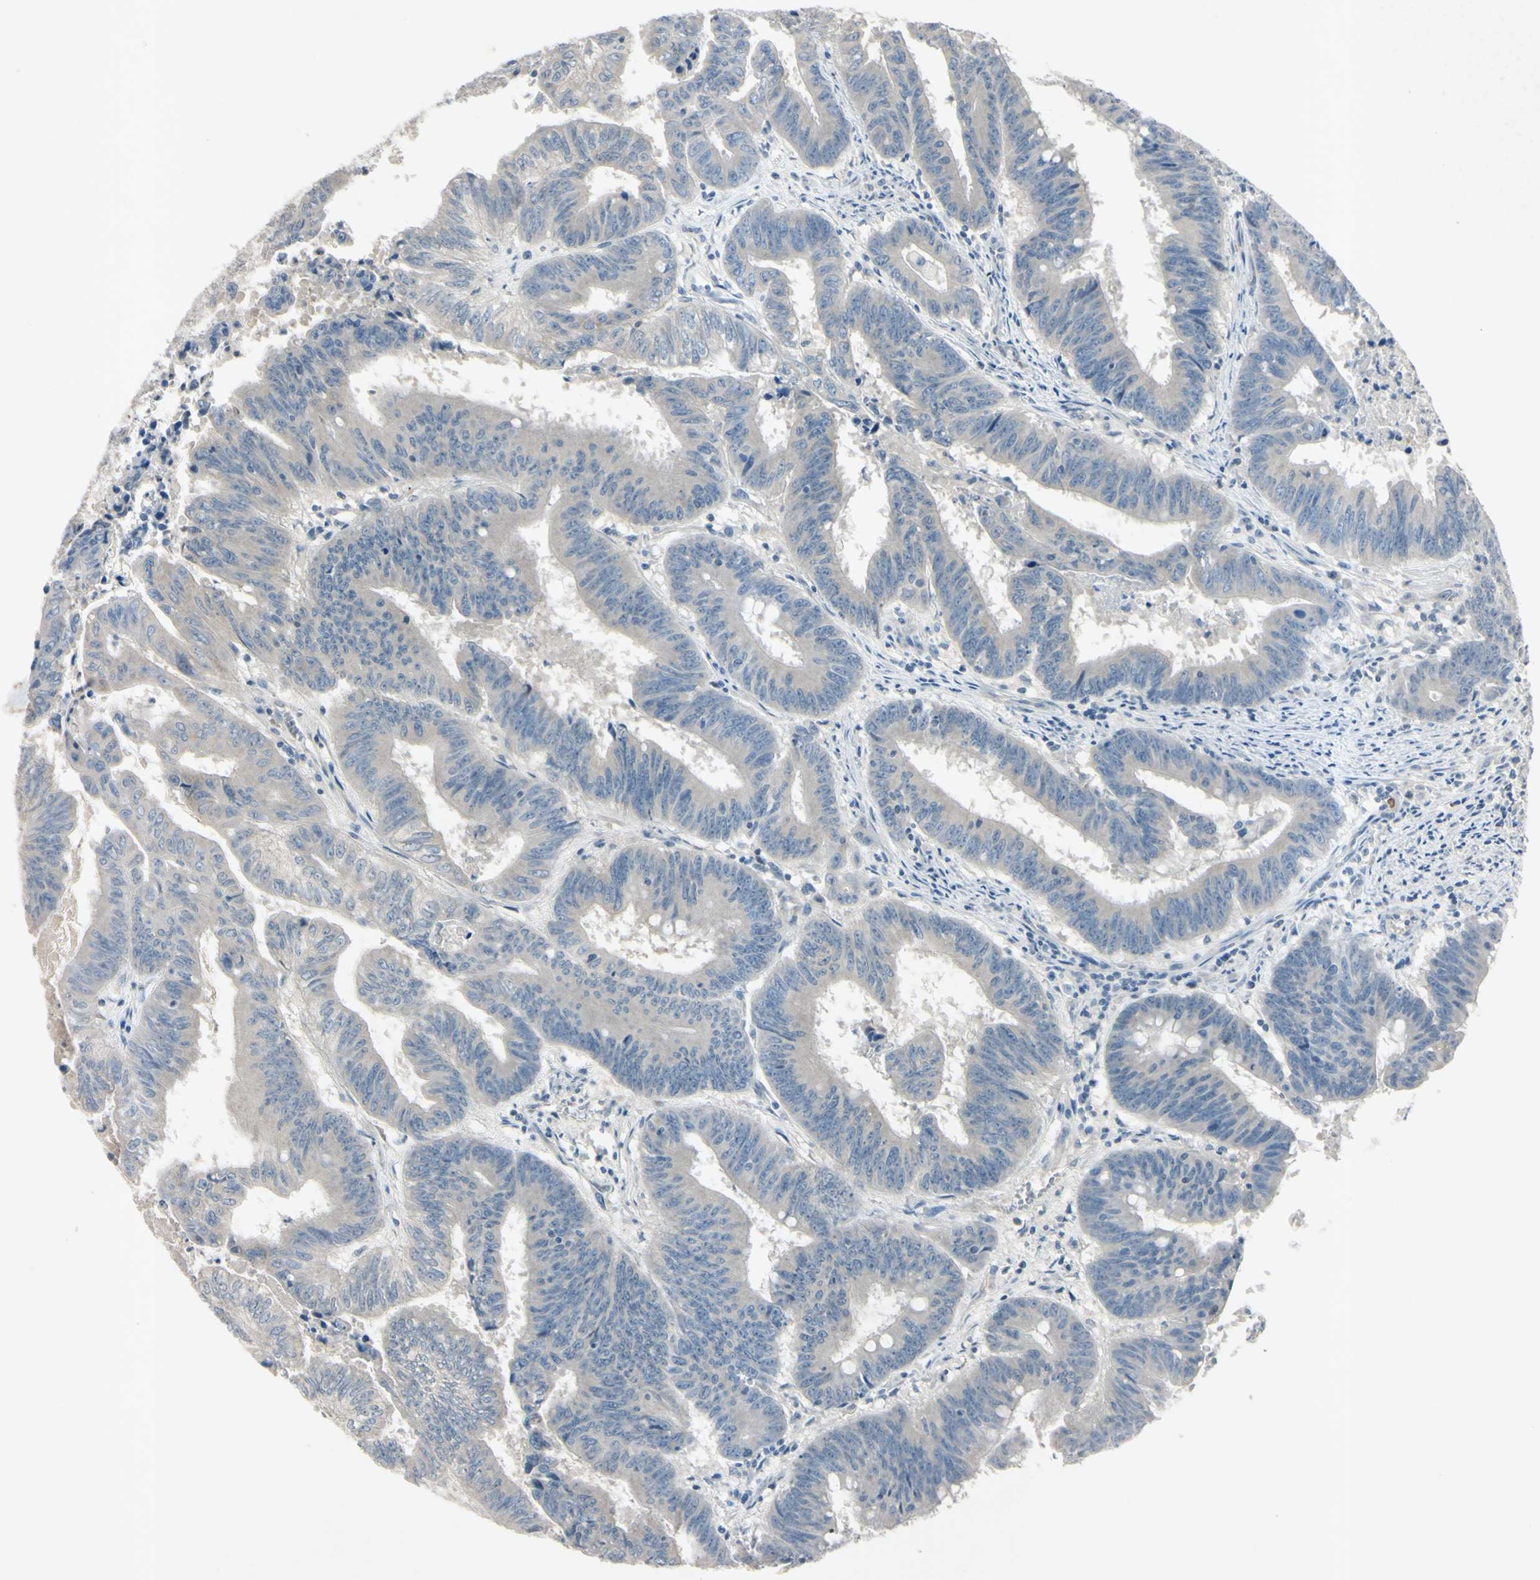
{"staining": {"intensity": "negative", "quantity": "none", "location": "none"}, "tissue": "colorectal cancer", "cell_type": "Tumor cells", "image_type": "cancer", "snomed": [{"axis": "morphology", "description": "Adenocarcinoma, NOS"}, {"axis": "topography", "description": "Colon"}], "caption": "Immunohistochemistry image of colorectal cancer stained for a protein (brown), which shows no expression in tumor cells.", "gene": "AATK", "patient": {"sex": "male", "age": 45}}